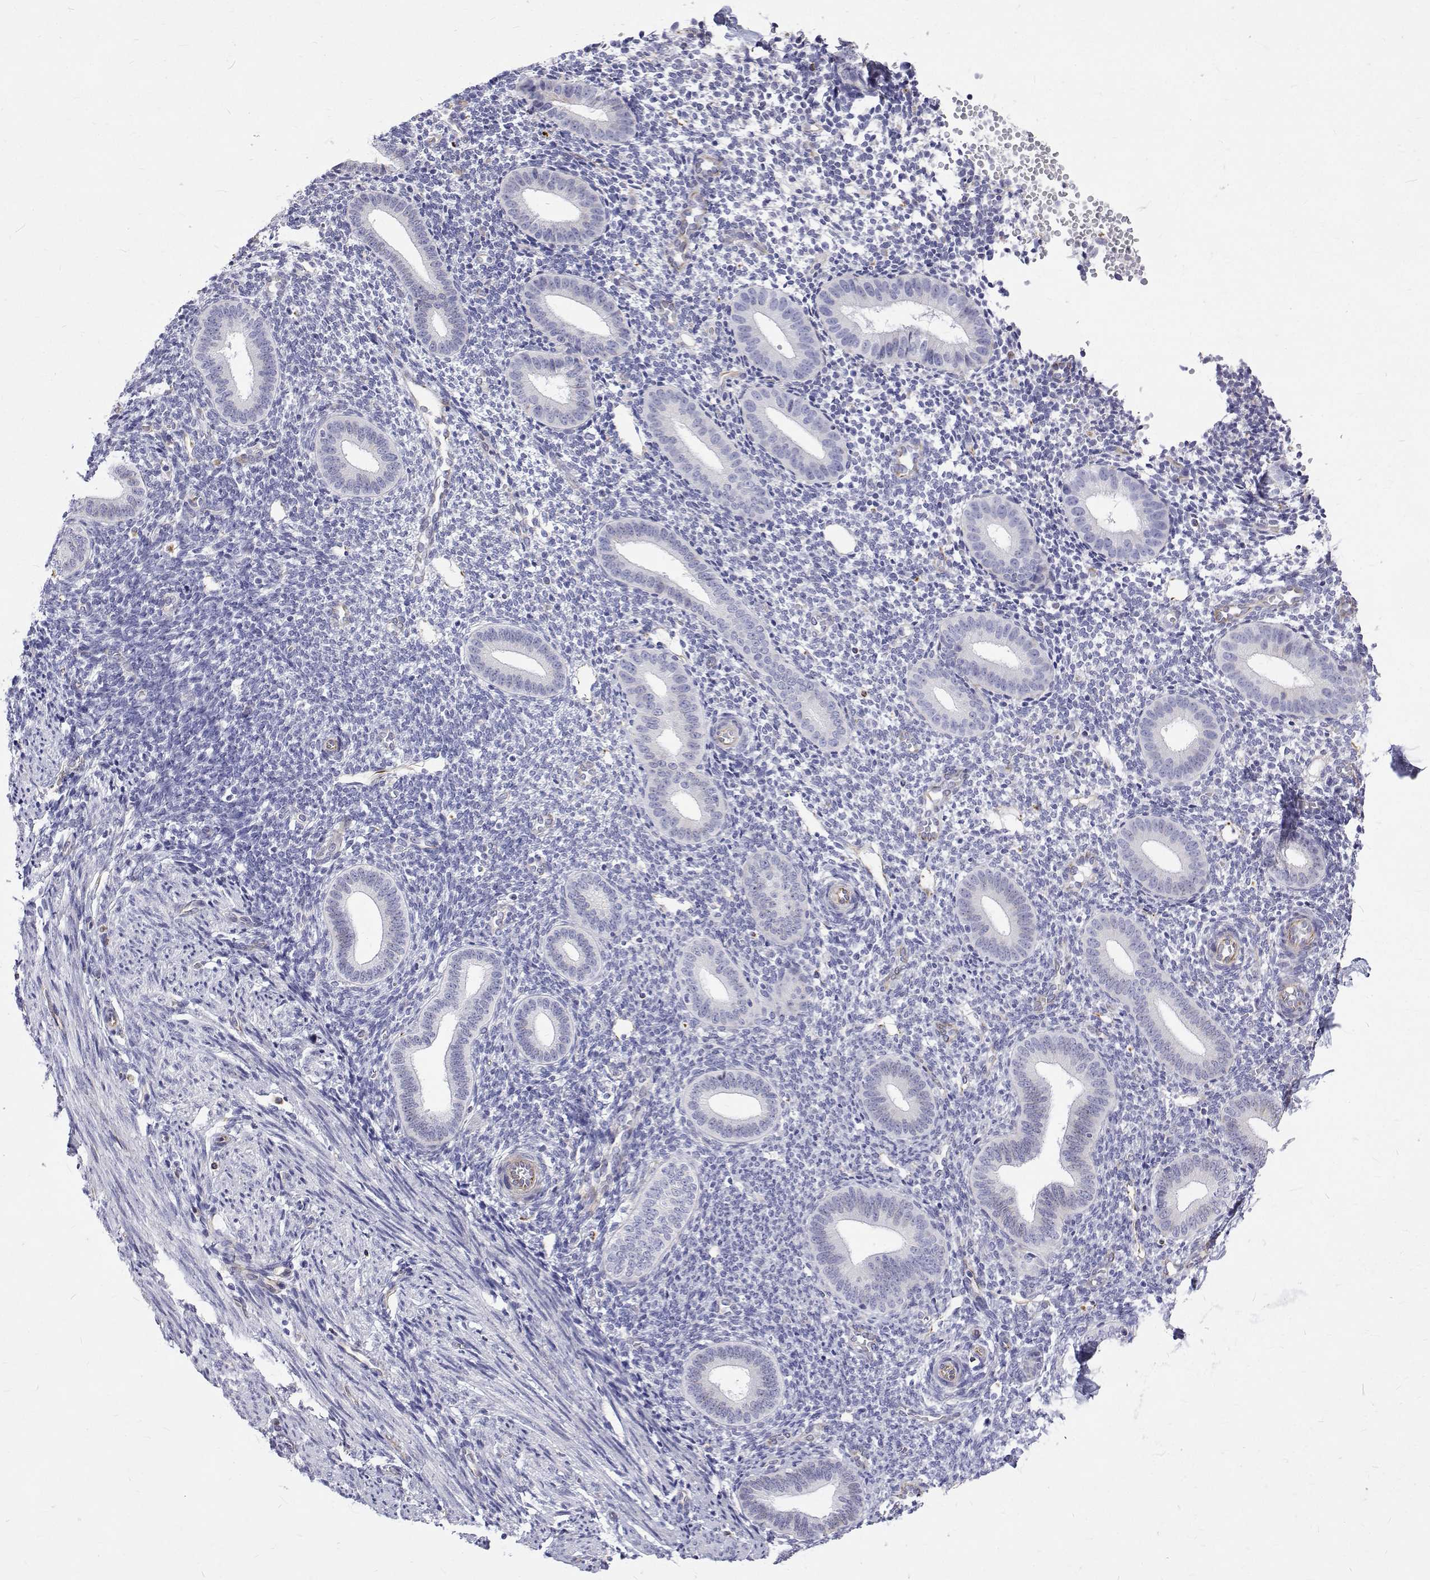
{"staining": {"intensity": "negative", "quantity": "none", "location": "none"}, "tissue": "endometrium", "cell_type": "Cells in endometrial stroma", "image_type": "normal", "snomed": [{"axis": "morphology", "description": "Normal tissue, NOS"}, {"axis": "topography", "description": "Endometrium"}], "caption": "Cells in endometrial stroma show no significant expression in normal endometrium. (Brightfield microscopy of DAB (3,3'-diaminobenzidine) immunohistochemistry at high magnification).", "gene": "OPRPN", "patient": {"sex": "female", "age": 40}}